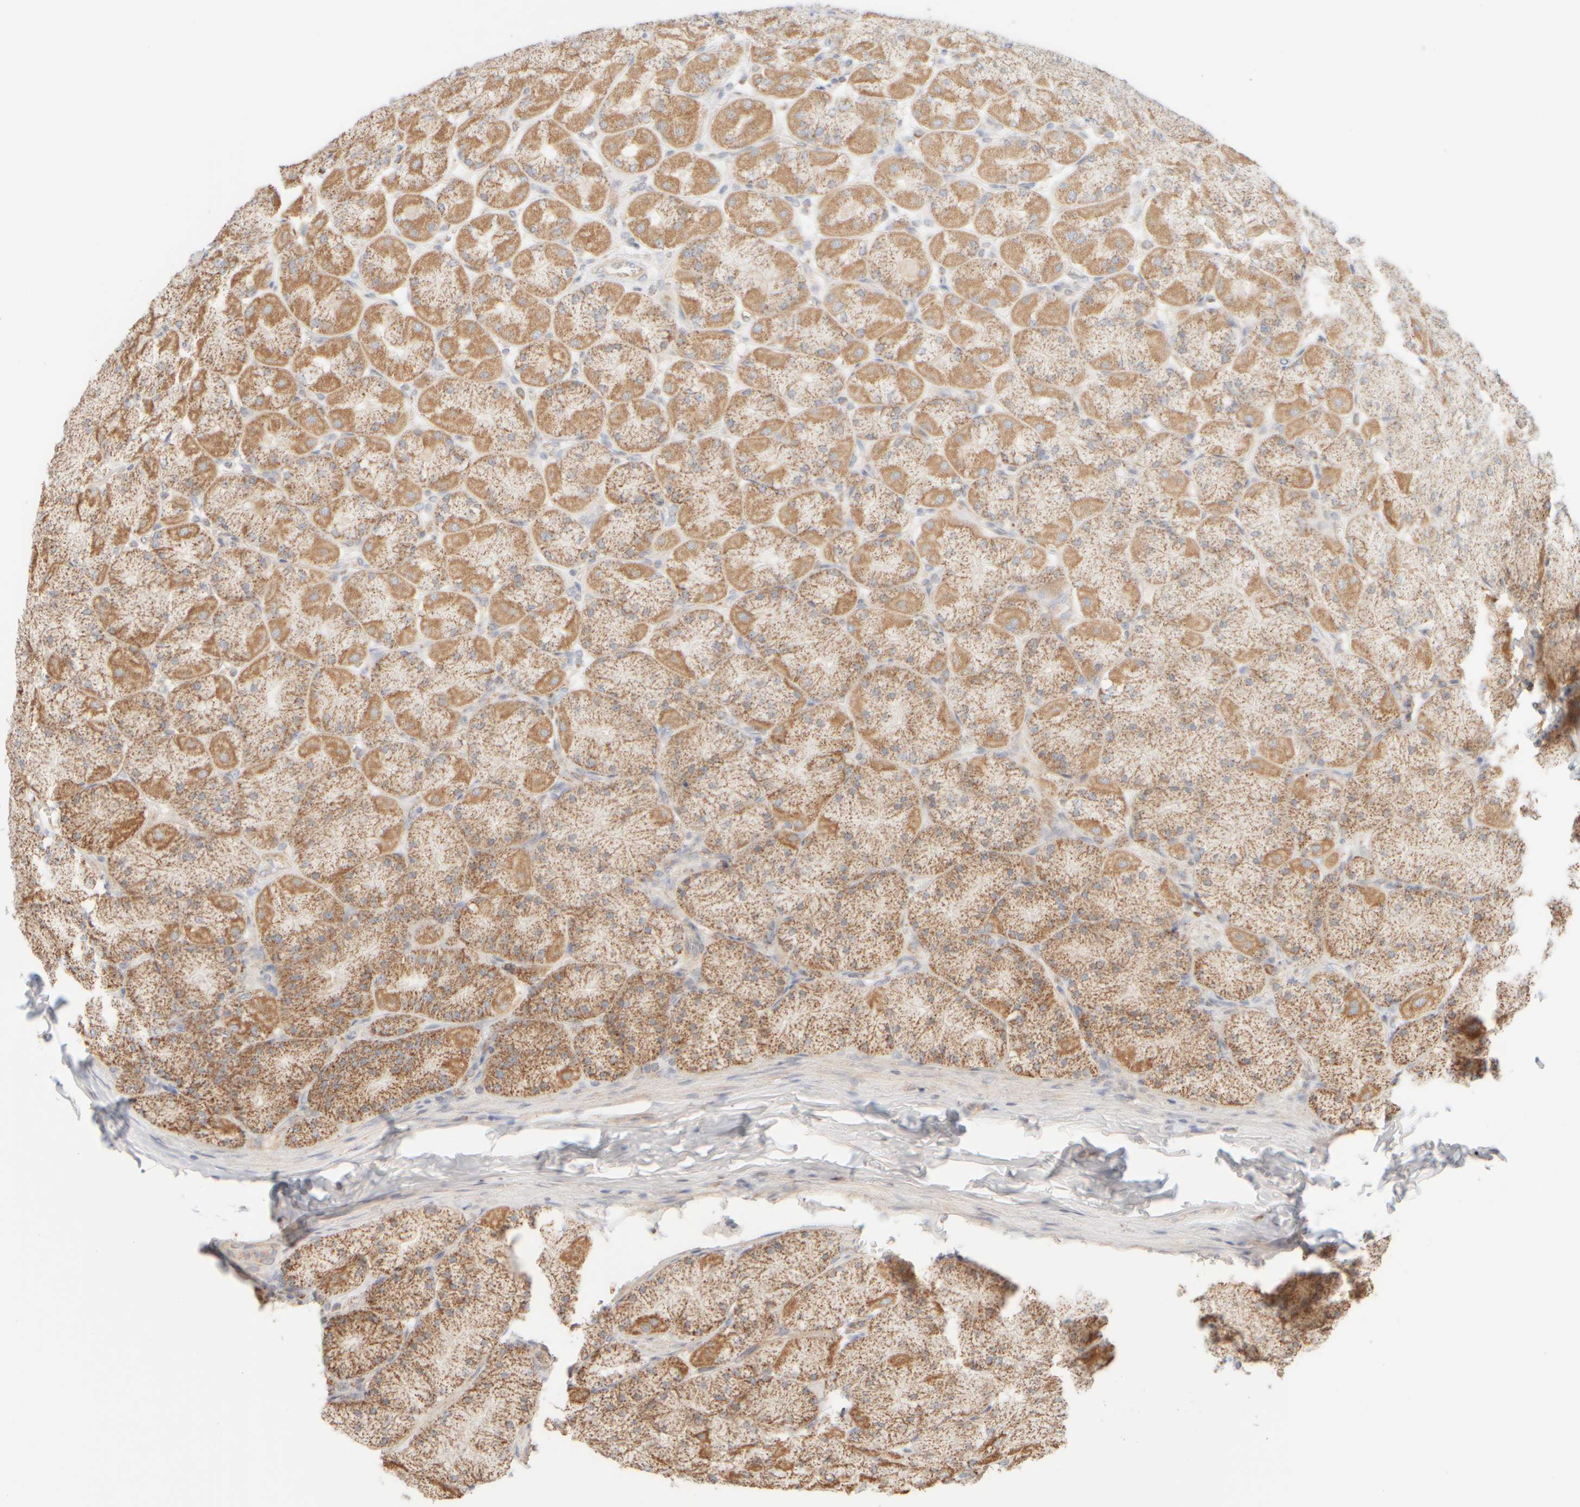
{"staining": {"intensity": "moderate", "quantity": ">75%", "location": "cytoplasmic/membranous"}, "tissue": "stomach", "cell_type": "Glandular cells", "image_type": "normal", "snomed": [{"axis": "morphology", "description": "Normal tissue, NOS"}, {"axis": "topography", "description": "Stomach, upper"}], "caption": "Immunohistochemistry histopathology image of benign stomach: human stomach stained using immunohistochemistry (IHC) reveals medium levels of moderate protein expression localized specifically in the cytoplasmic/membranous of glandular cells, appearing as a cytoplasmic/membranous brown color.", "gene": "APBB2", "patient": {"sex": "female", "age": 56}}